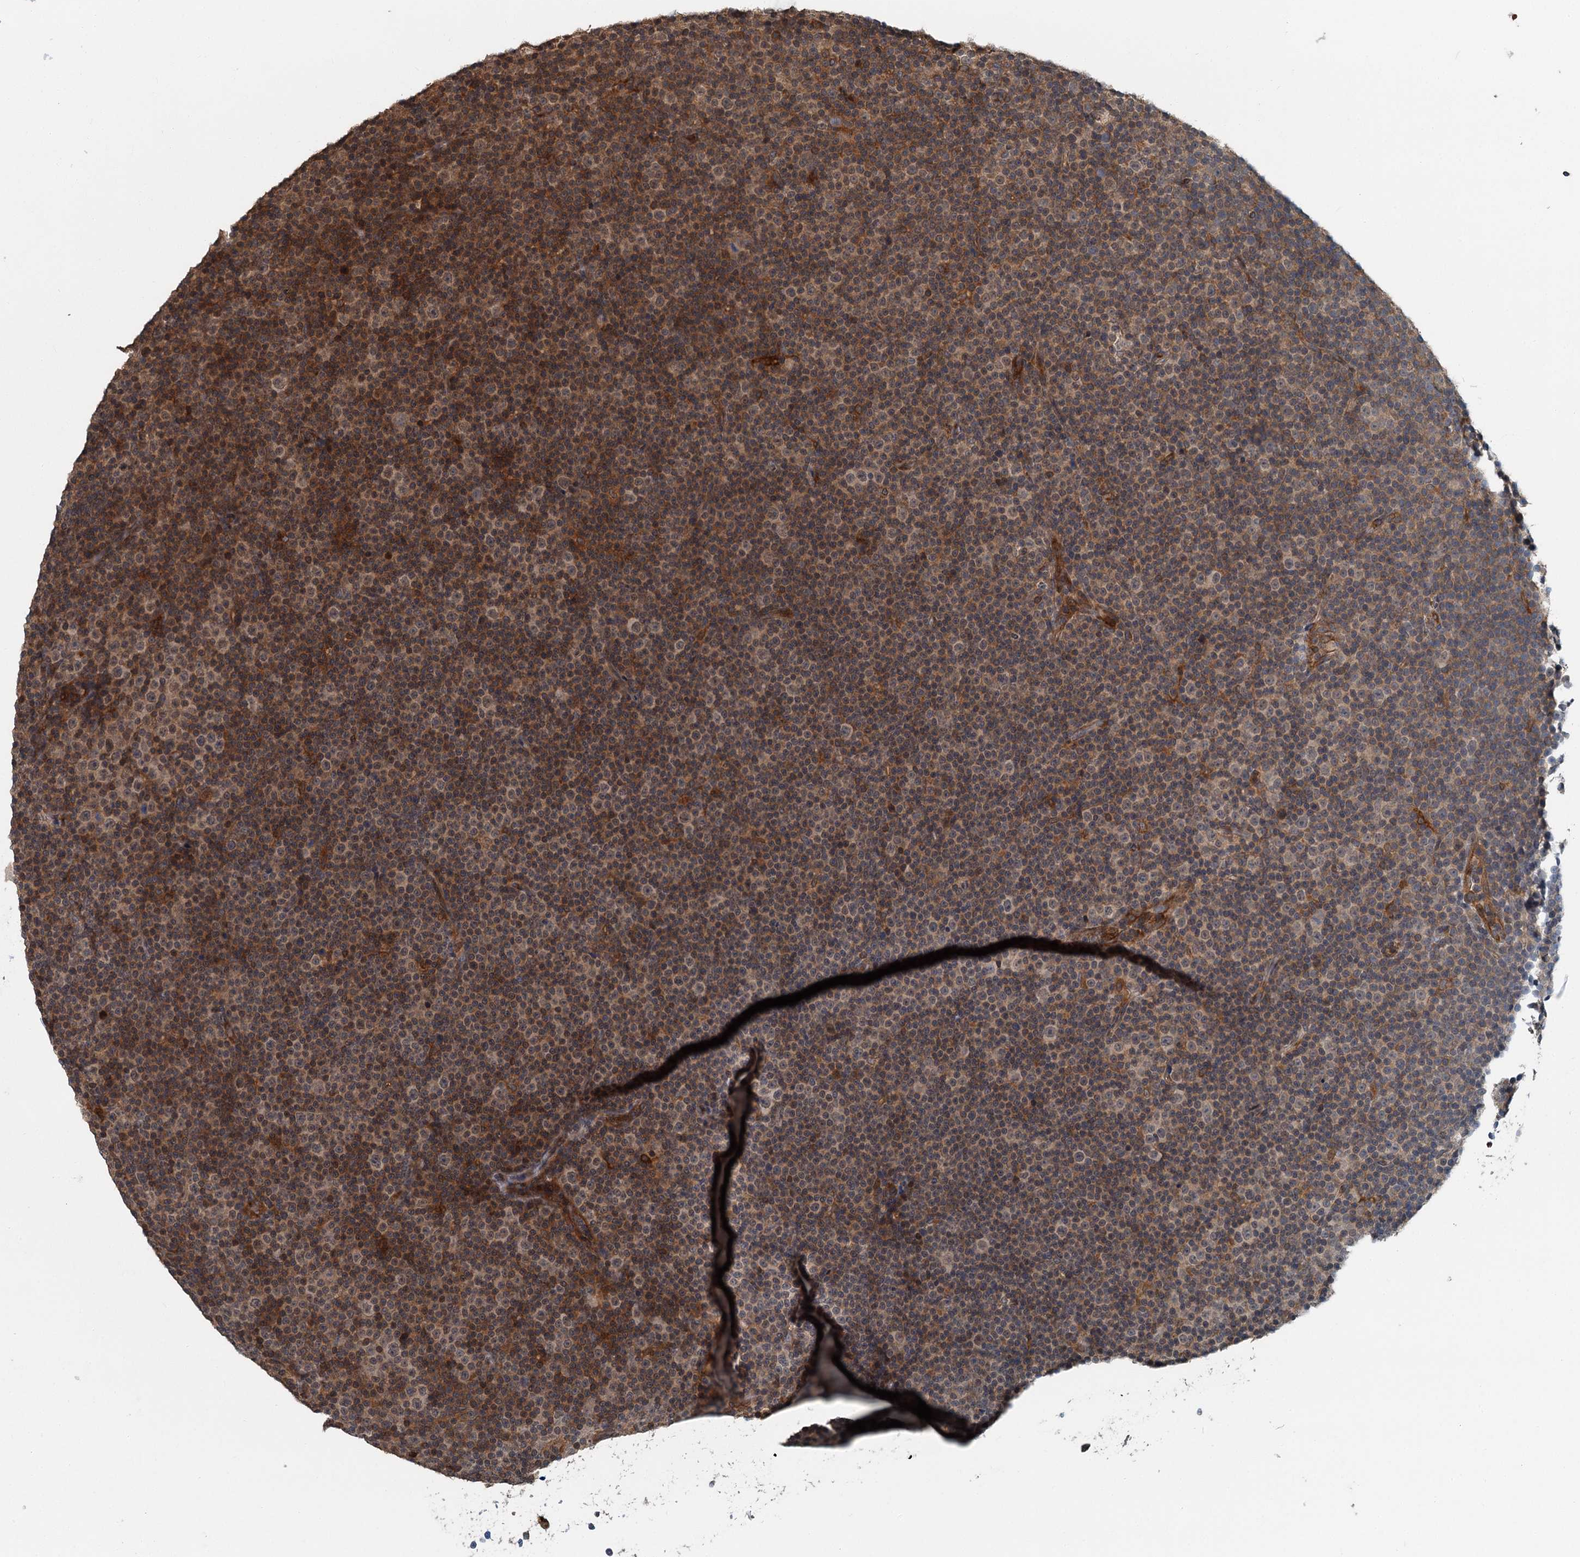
{"staining": {"intensity": "moderate", "quantity": "25%-75%", "location": "cytoplasmic/membranous"}, "tissue": "lymphoma", "cell_type": "Tumor cells", "image_type": "cancer", "snomed": [{"axis": "morphology", "description": "Malignant lymphoma, non-Hodgkin's type, Low grade"}, {"axis": "topography", "description": "Lymph node"}], "caption": "The photomicrograph demonstrates immunohistochemical staining of lymphoma. There is moderate cytoplasmic/membranous expression is identified in about 25%-75% of tumor cells. Ihc stains the protein of interest in brown and the nuclei are stained blue.", "gene": "ZNF527", "patient": {"sex": "female", "age": 67}}